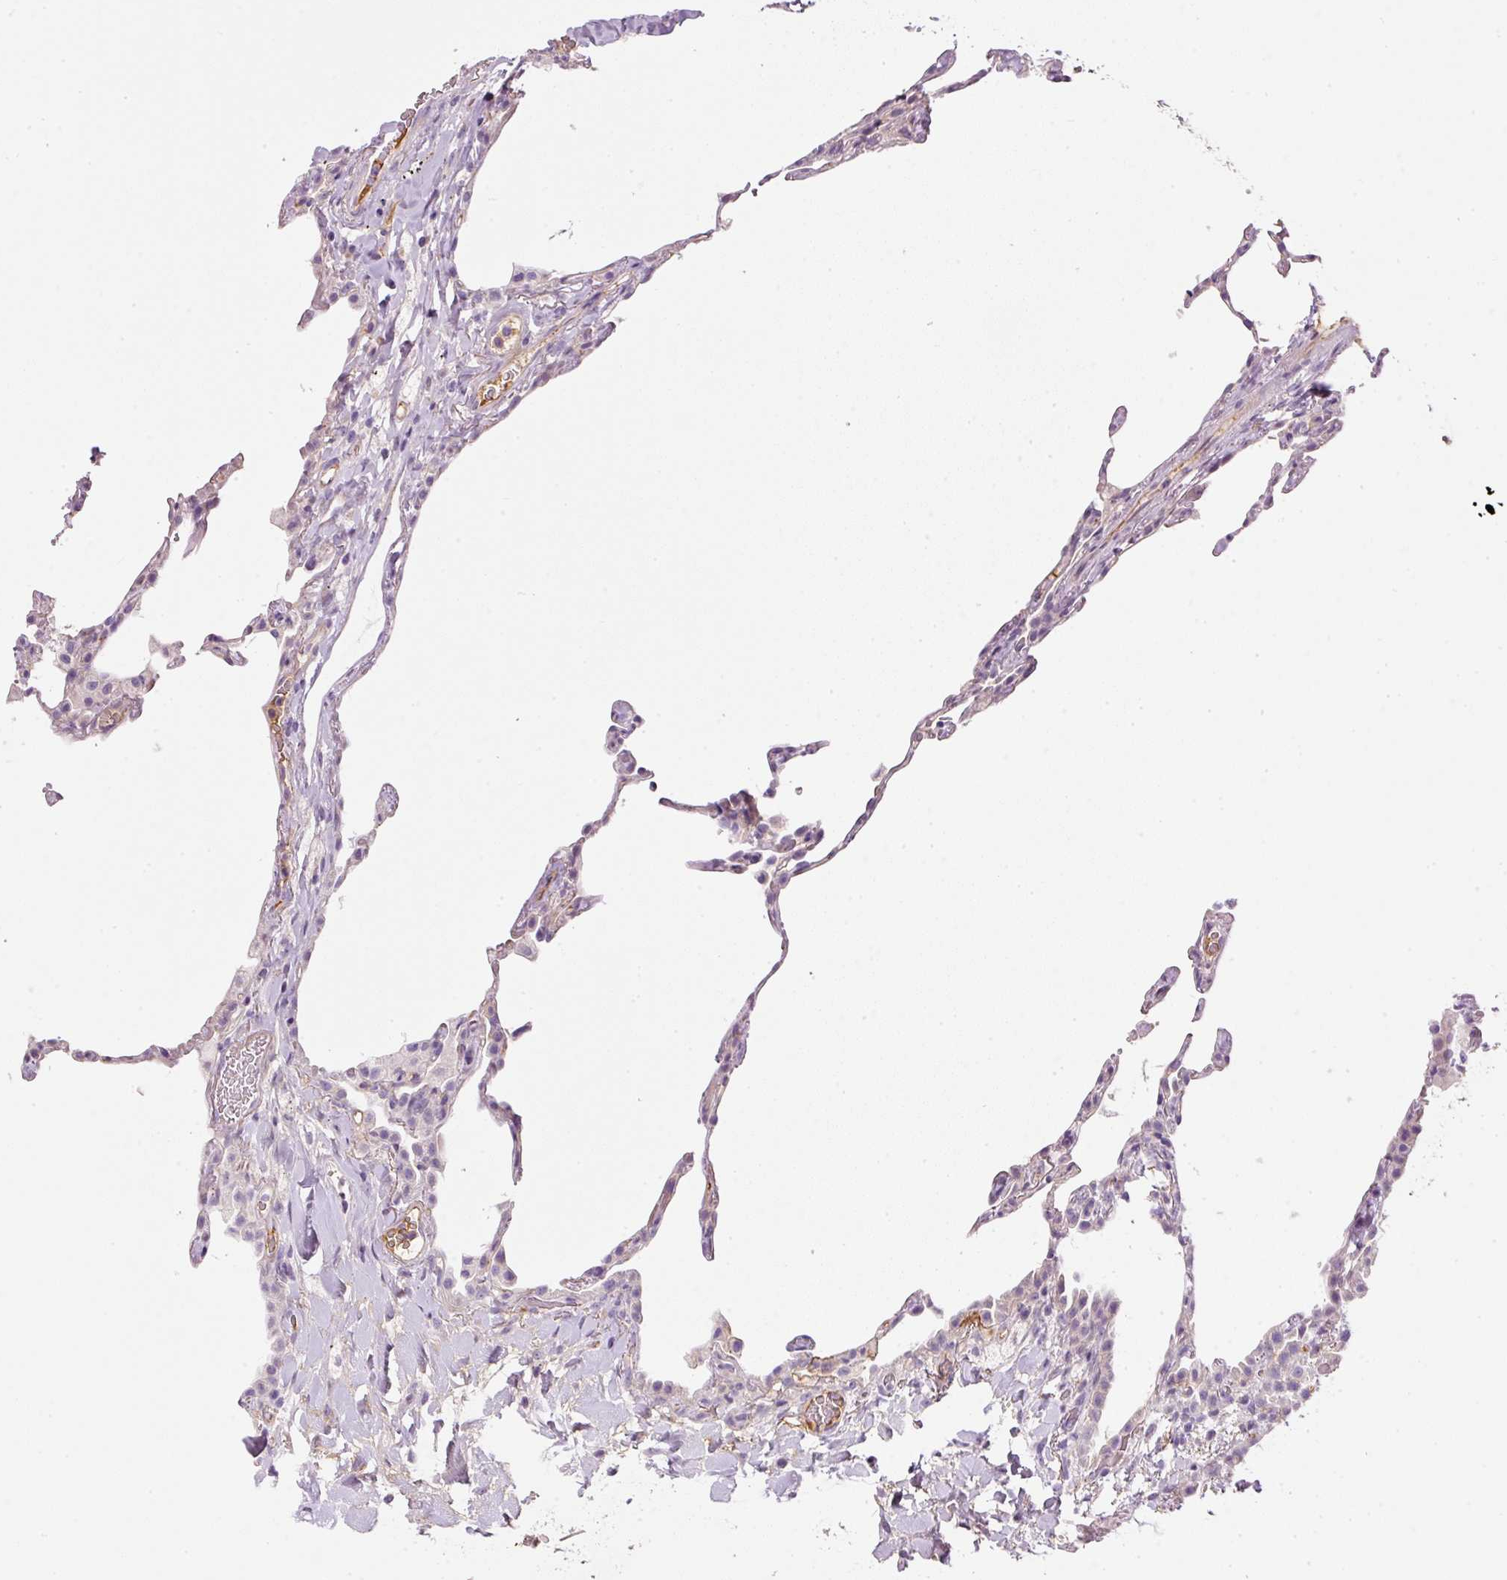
{"staining": {"intensity": "negative", "quantity": "none", "location": "none"}, "tissue": "lung", "cell_type": "Alveolar cells", "image_type": "normal", "snomed": [{"axis": "morphology", "description": "Normal tissue, NOS"}, {"axis": "topography", "description": "Lung"}], "caption": "A histopathology image of human lung is negative for staining in alveolar cells. (Brightfield microscopy of DAB (3,3'-diaminobenzidine) IHC at high magnification).", "gene": "KPNA5", "patient": {"sex": "female", "age": 57}}